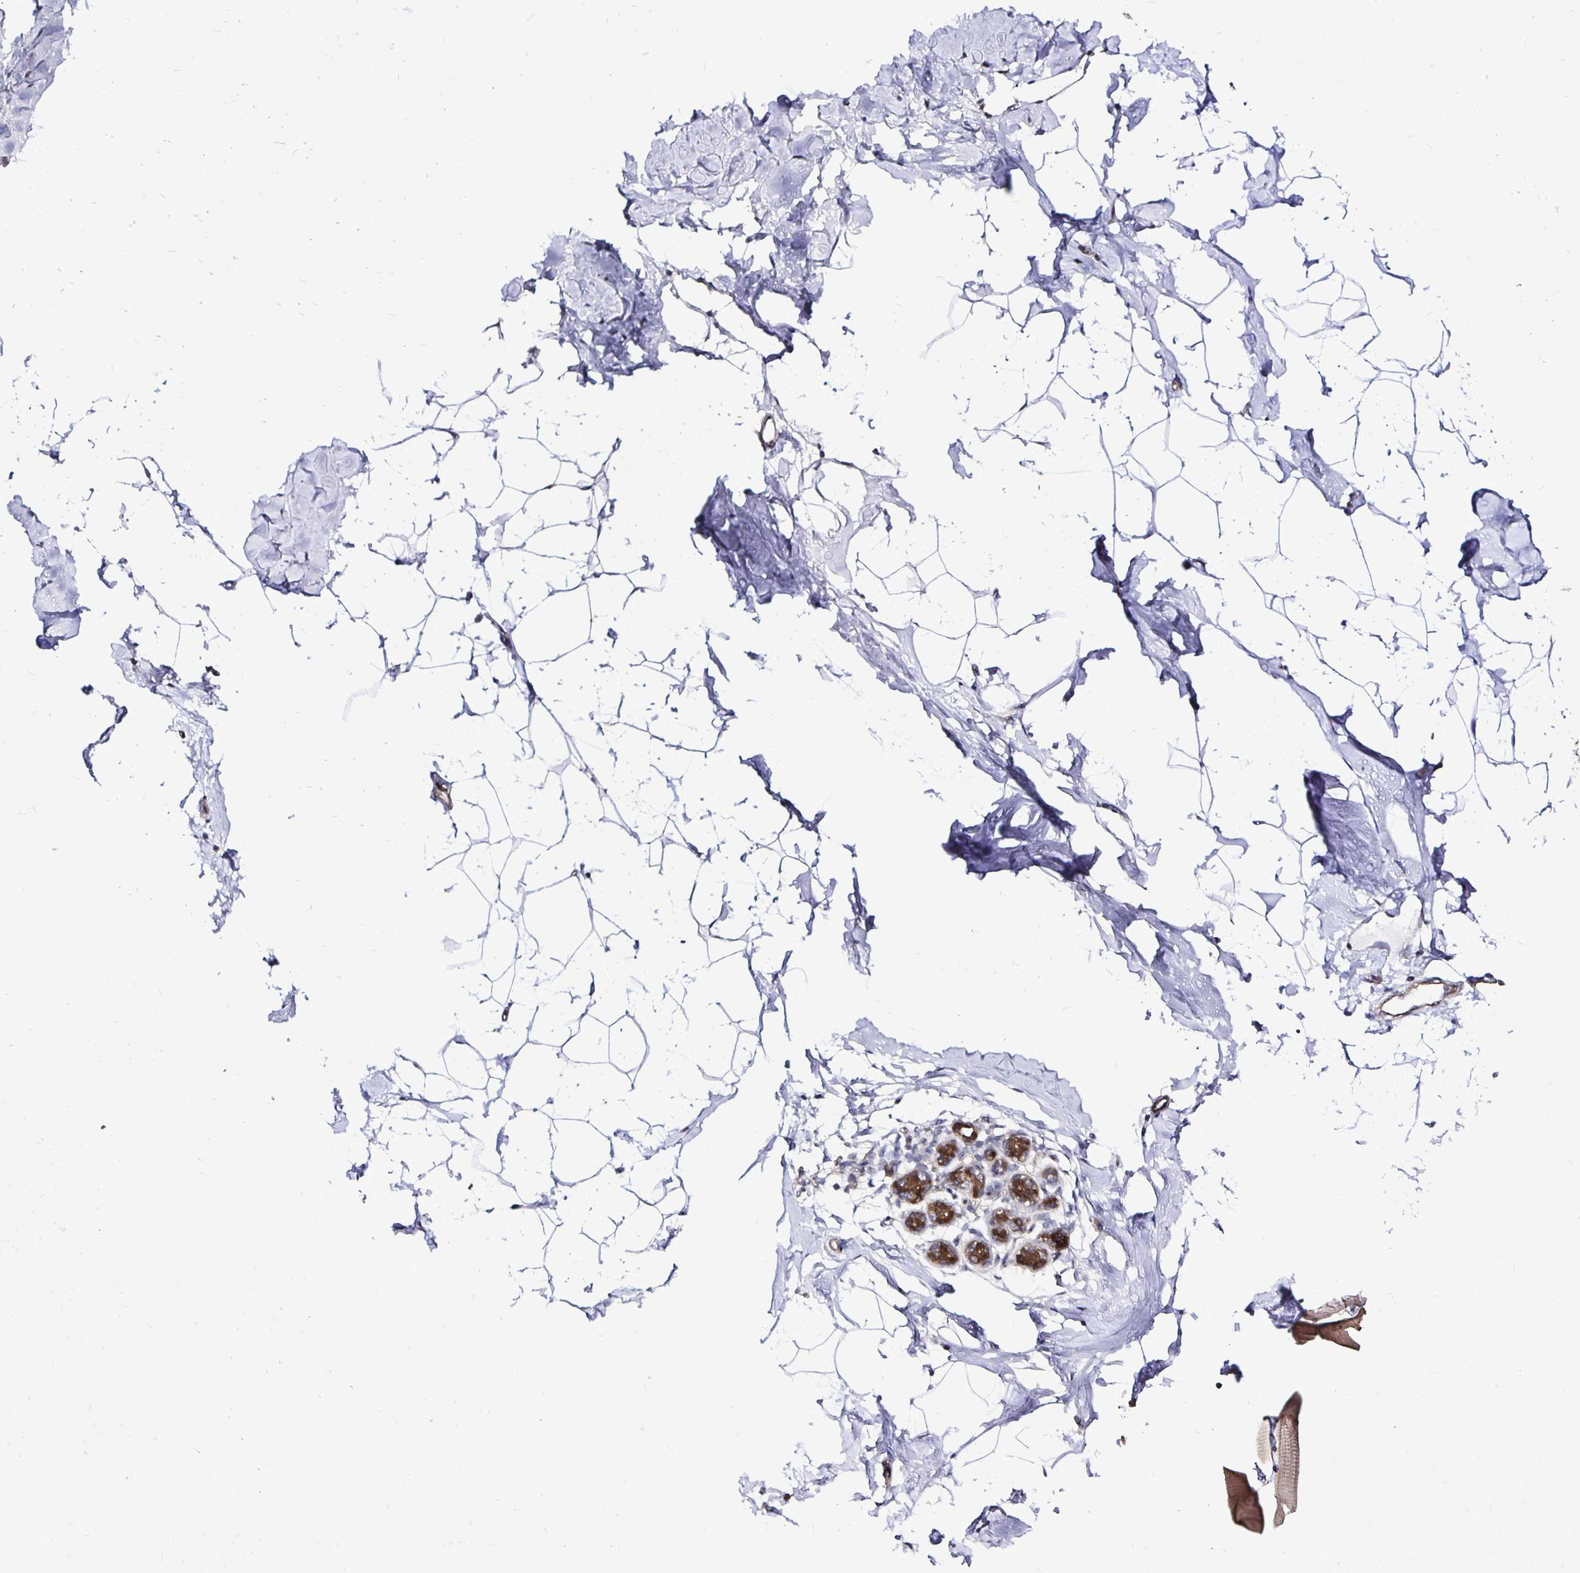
{"staining": {"intensity": "negative", "quantity": "none", "location": "none"}, "tissue": "breast", "cell_type": "Adipocytes", "image_type": "normal", "snomed": [{"axis": "morphology", "description": "Normal tissue, NOS"}, {"axis": "topography", "description": "Breast"}], "caption": "Adipocytes show no significant protein positivity in benign breast. Brightfield microscopy of IHC stained with DAB (3,3'-diaminobenzidine) (brown) and hematoxylin (blue), captured at high magnification.", "gene": "TXN", "patient": {"sex": "female", "age": 32}}